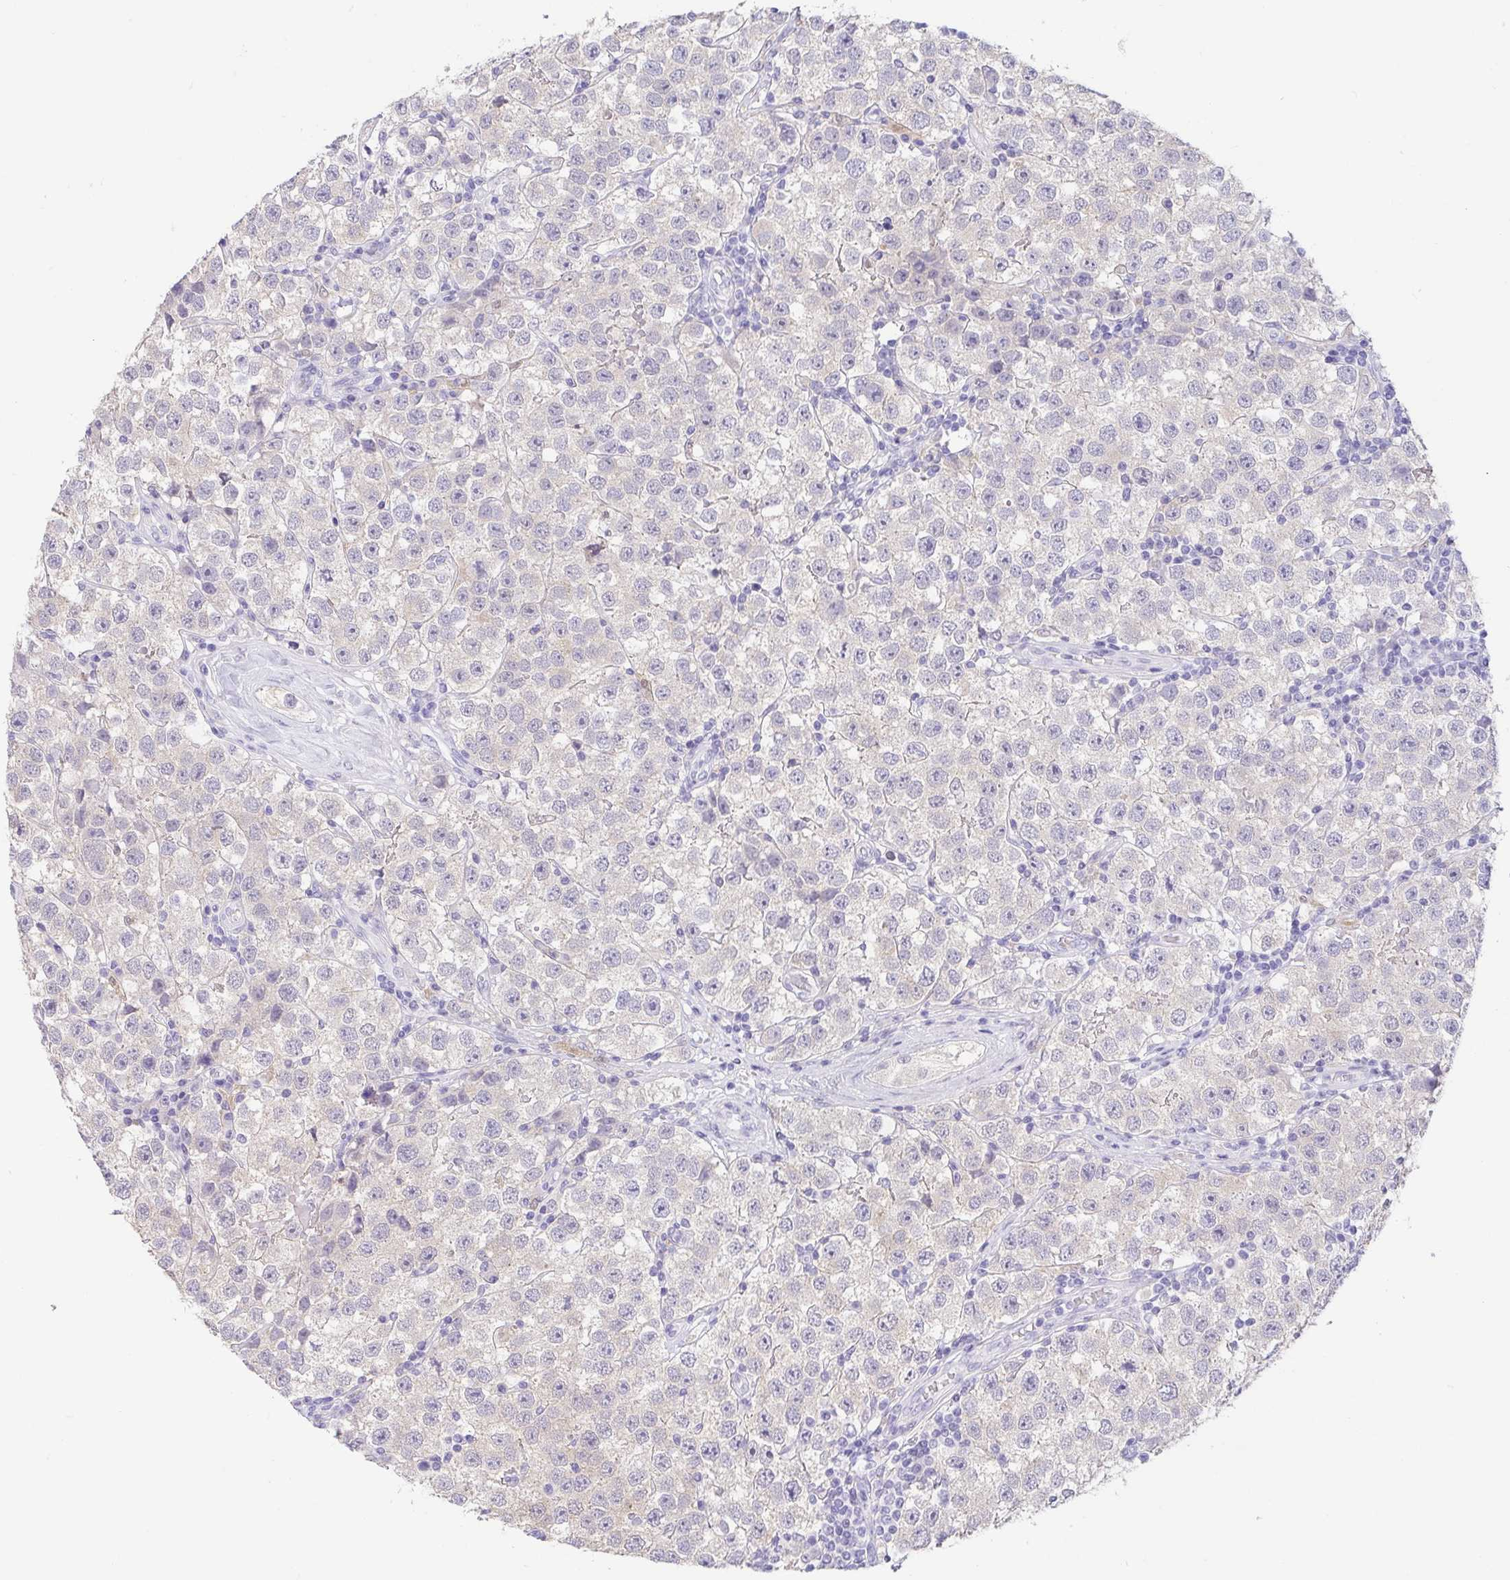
{"staining": {"intensity": "negative", "quantity": "none", "location": "none"}, "tissue": "testis cancer", "cell_type": "Tumor cells", "image_type": "cancer", "snomed": [{"axis": "morphology", "description": "Seminoma, NOS"}, {"axis": "topography", "description": "Testis"}], "caption": "The image demonstrates no significant staining in tumor cells of testis cancer. The staining is performed using DAB brown chromogen with nuclei counter-stained in using hematoxylin.", "gene": "FABP3", "patient": {"sex": "male", "age": 34}}